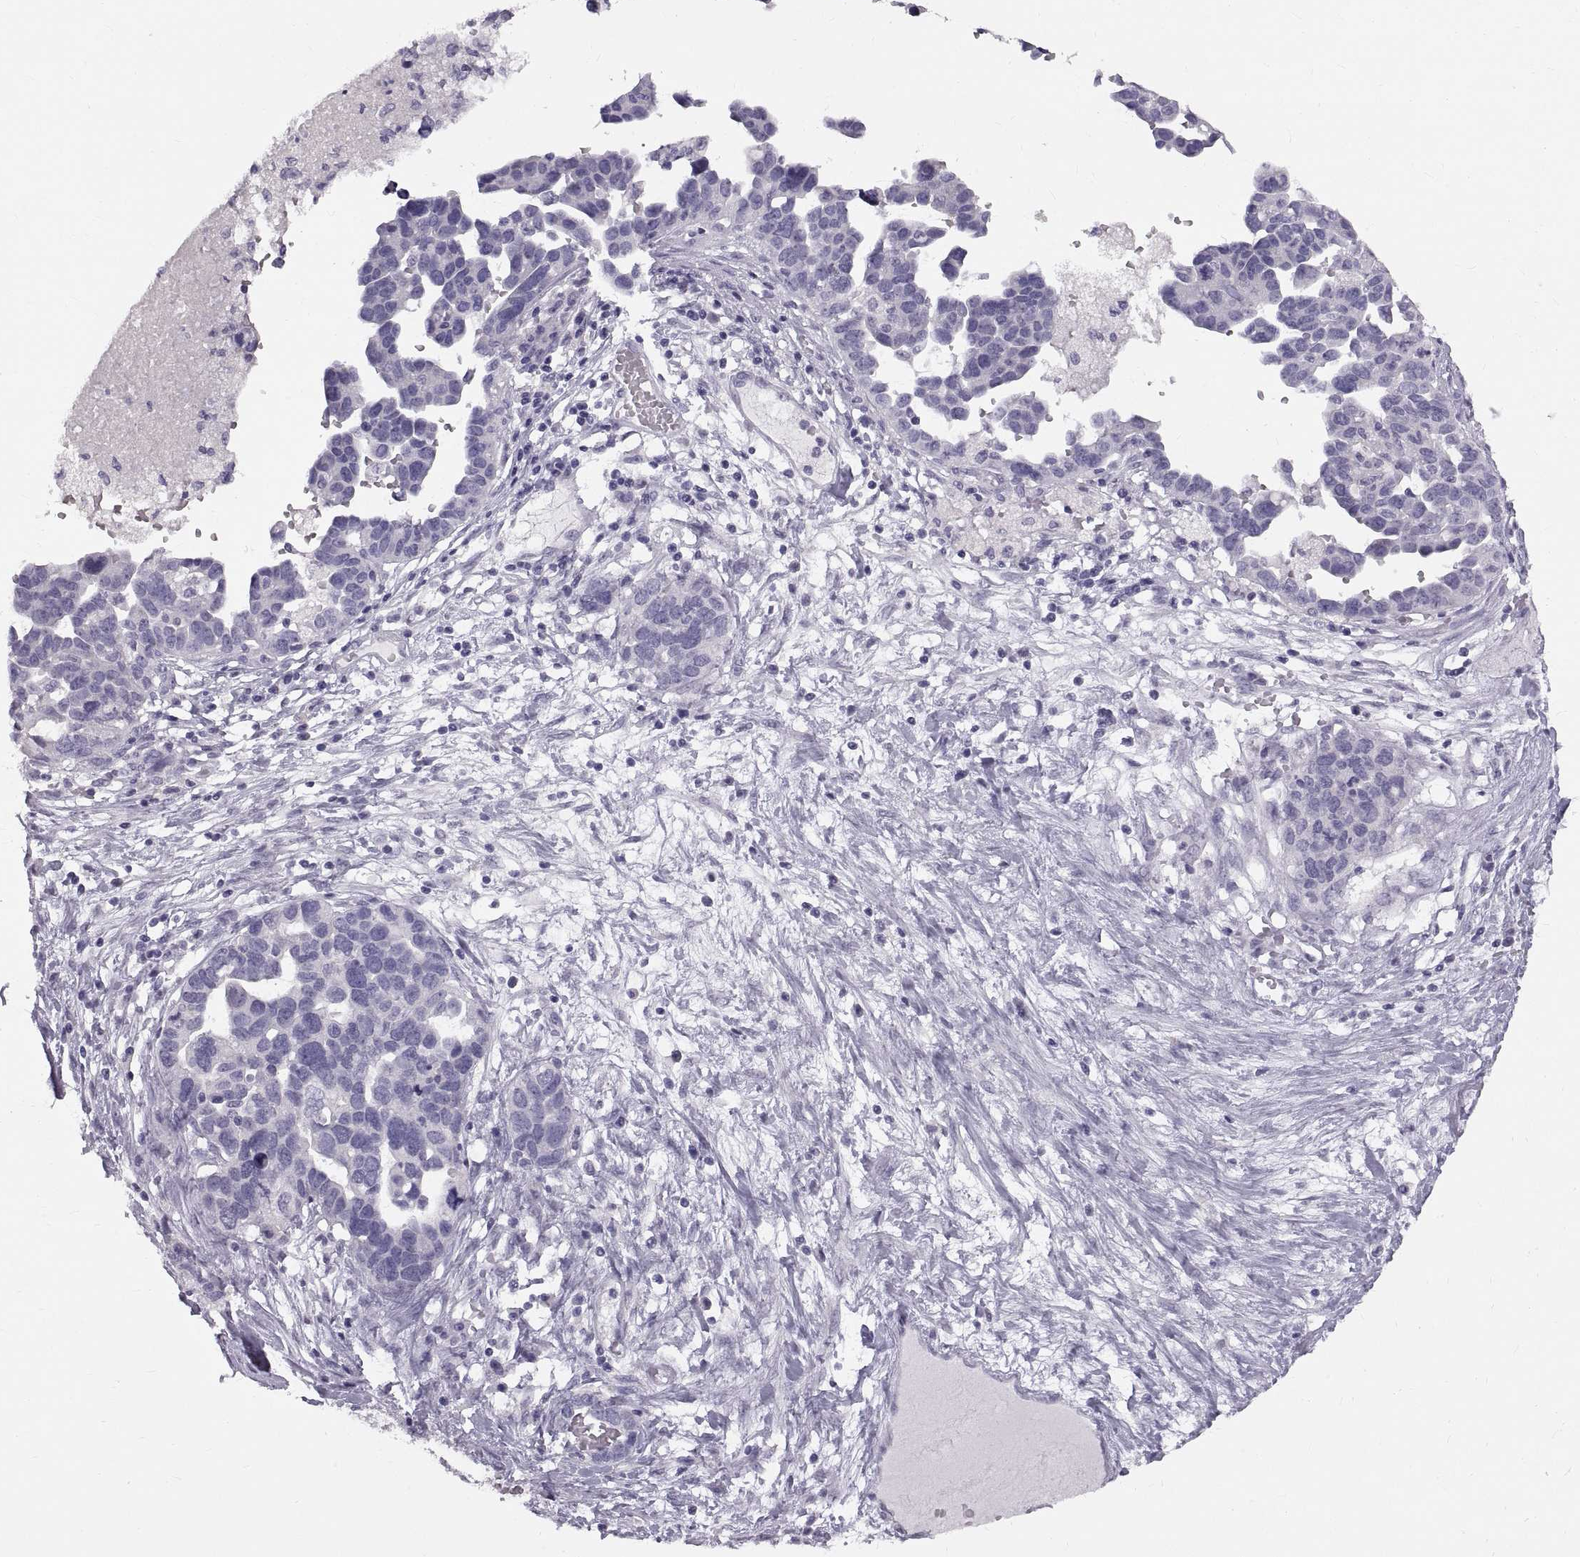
{"staining": {"intensity": "negative", "quantity": "none", "location": "none"}, "tissue": "ovarian cancer", "cell_type": "Tumor cells", "image_type": "cancer", "snomed": [{"axis": "morphology", "description": "Cystadenocarcinoma, serous, NOS"}, {"axis": "topography", "description": "Ovary"}], "caption": "The histopathology image reveals no staining of tumor cells in ovarian cancer. (DAB immunohistochemistry (IHC) visualized using brightfield microscopy, high magnification).", "gene": "SPACDR", "patient": {"sex": "female", "age": 54}}